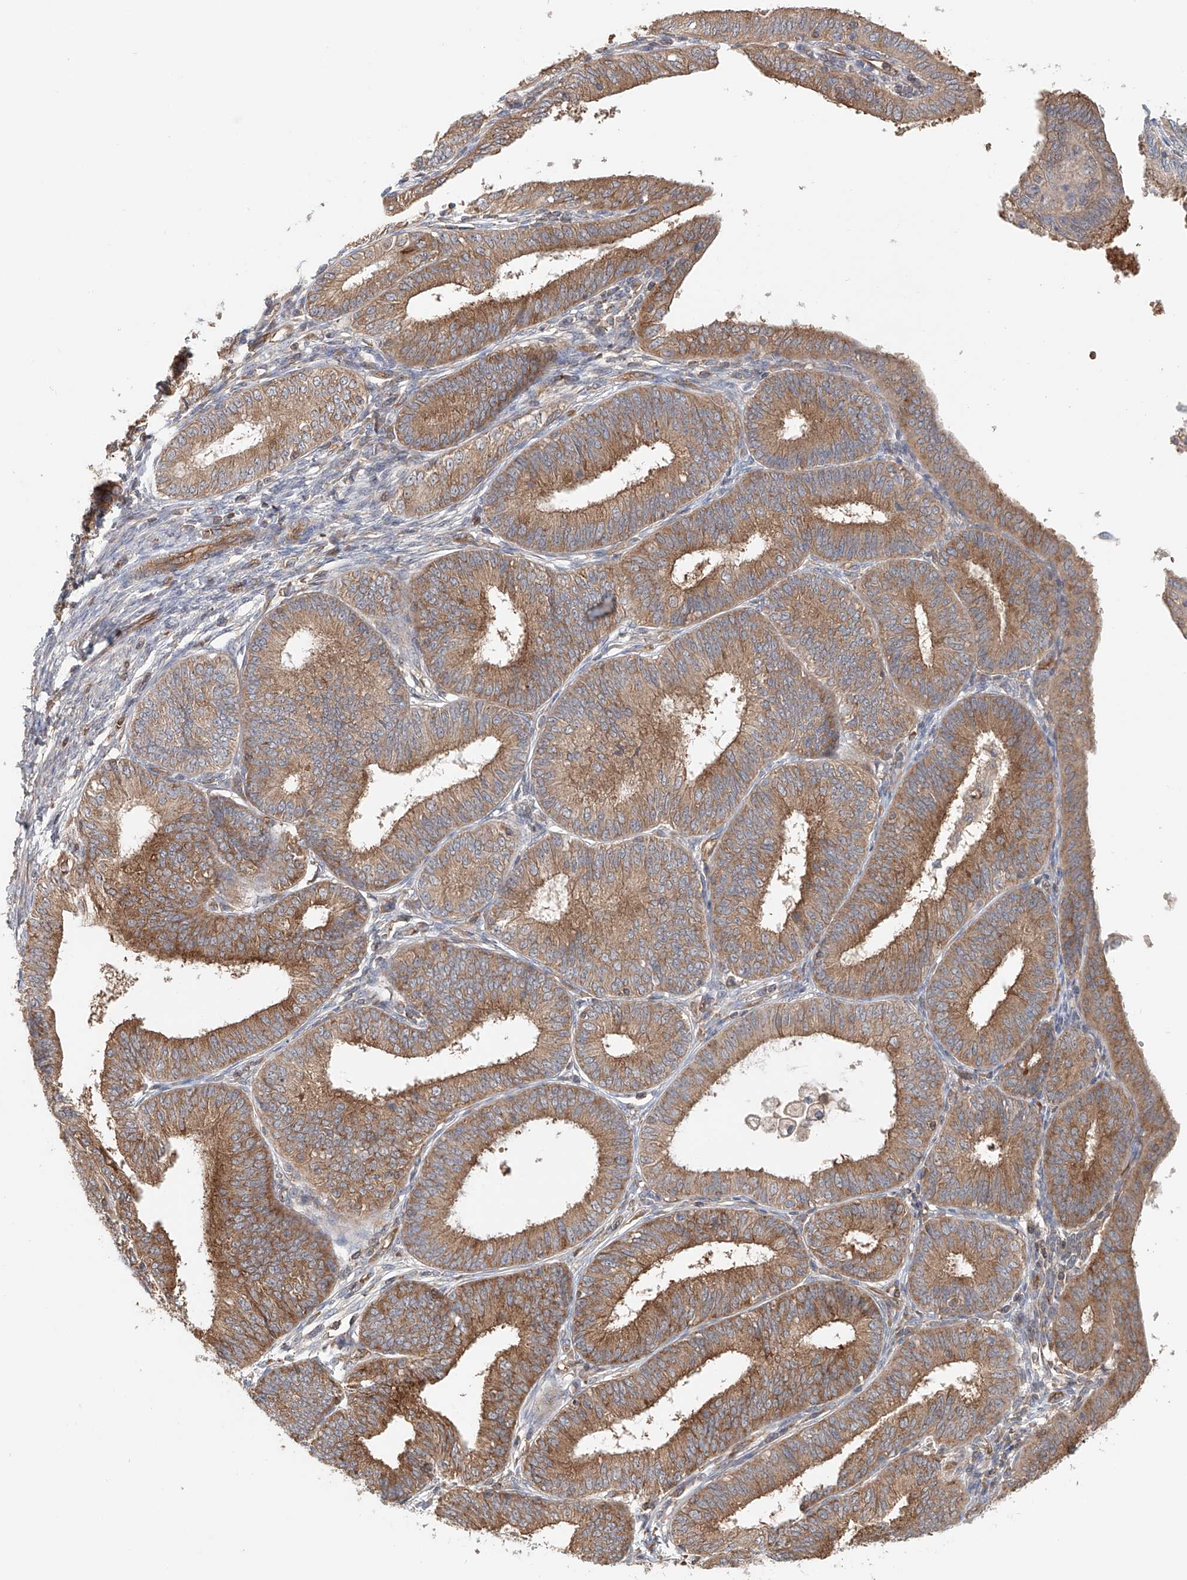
{"staining": {"intensity": "moderate", "quantity": ">75%", "location": "cytoplasmic/membranous"}, "tissue": "endometrial cancer", "cell_type": "Tumor cells", "image_type": "cancer", "snomed": [{"axis": "morphology", "description": "Adenocarcinoma, NOS"}, {"axis": "topography", "description": "Endometrium"}], "caption": "This photomicrograph reveals immunohistochemistry staining of endometrial adenocarcinoma, with medium moderate cytoplasmic/membranous staining in about >75% of tumor cells.", "gene": "FRYL", "patient": {"sex": "female", "age": 51}}